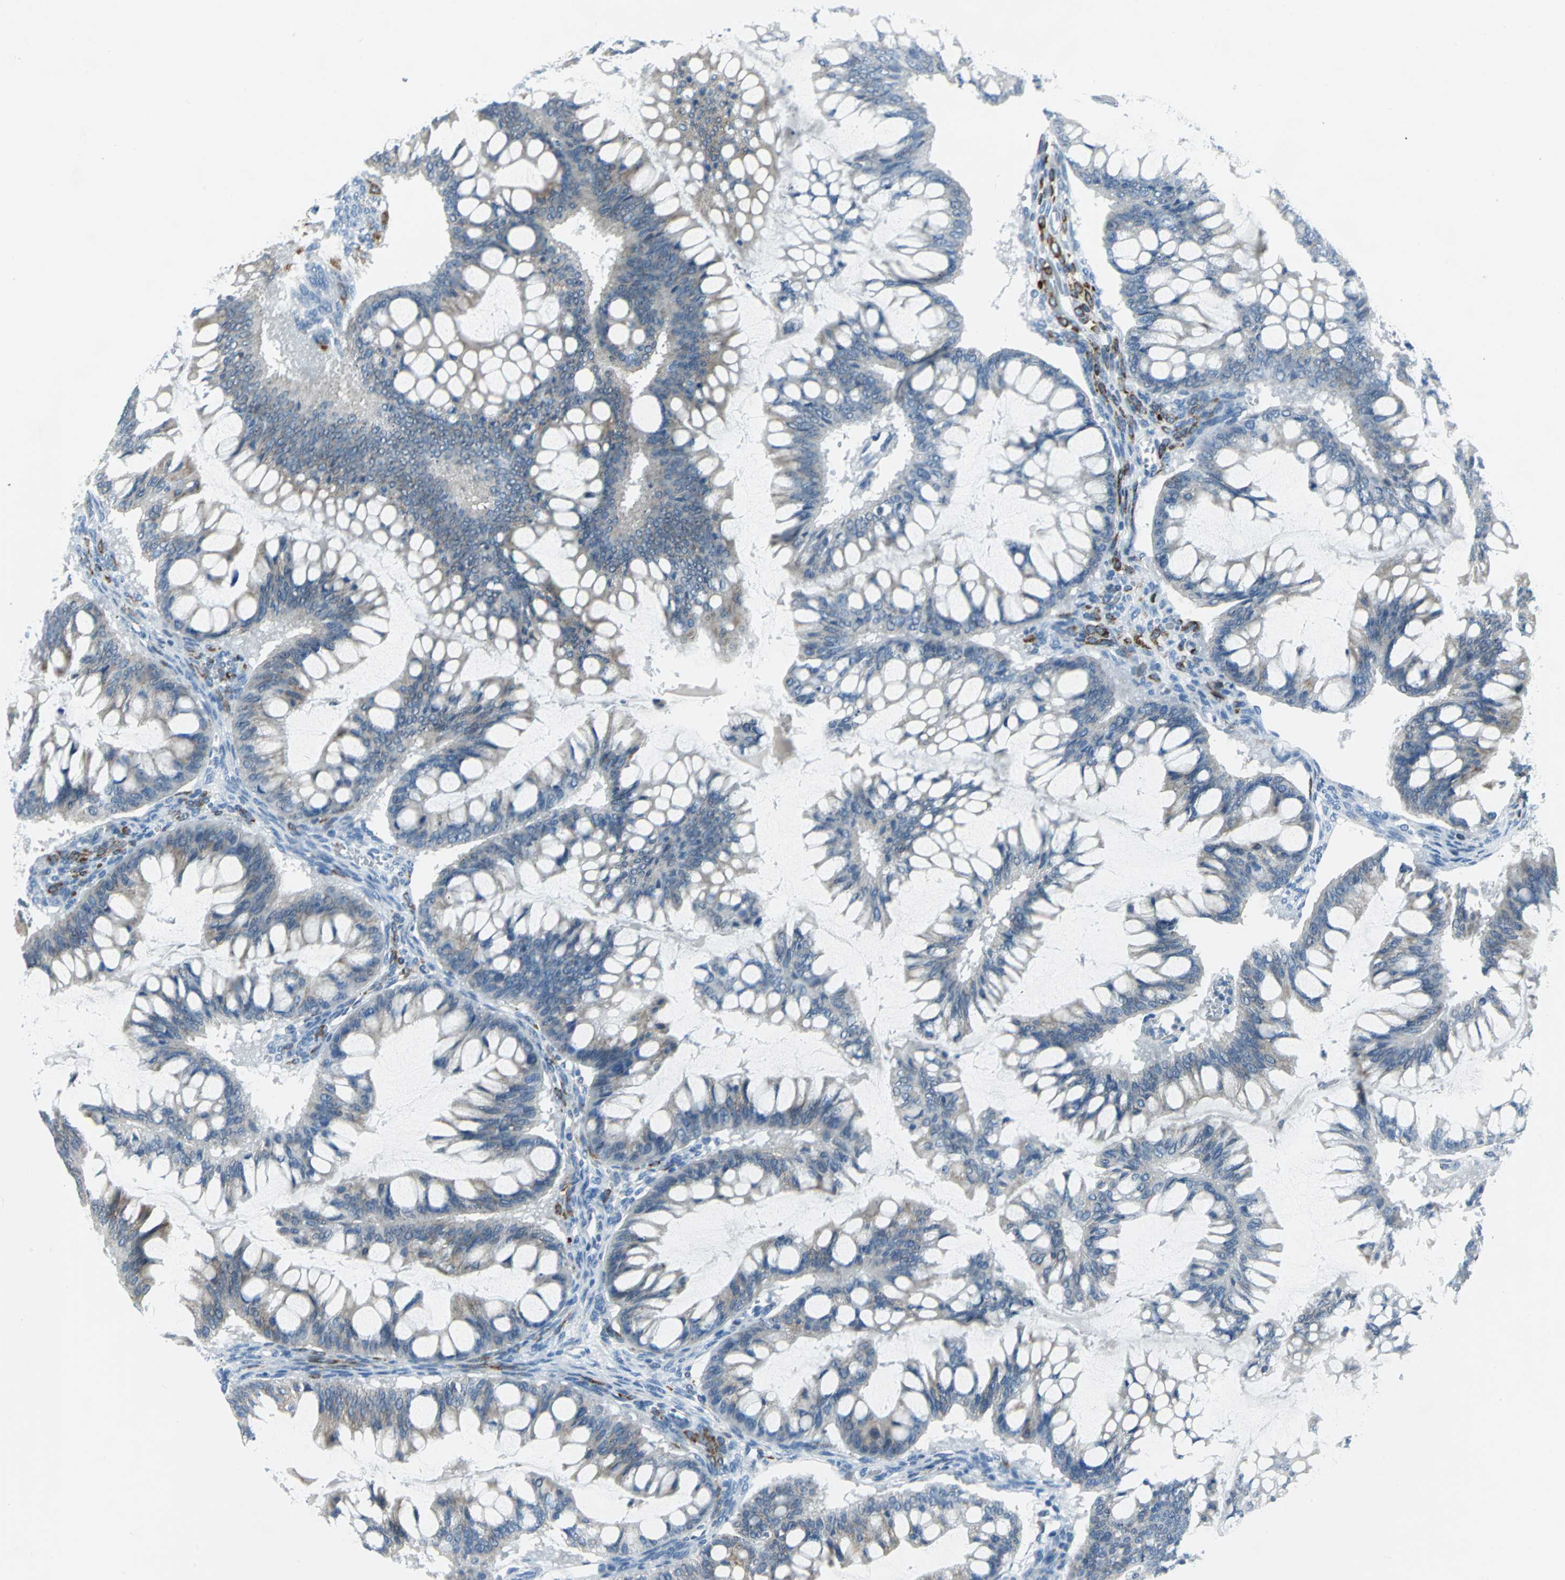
{"staining": {"intensity": "weak", "quantity": "25%-75%", "location": "cytoplasmic/membranous"}, "tissue": "ovarian cancer", "cell_type": "Tumor cells", "image_type": "cancer", "snomed": [{"axis": "morphology", "description": "Cystadenocarcinoma, mucinous, NOS"}, {"axis": "topography", "description": "Ovary"}], "caption": "Mucinous cystadenocarcinoma (ovarian) stained with IHC exhibits weak cytoplasmic/membranous staining in approximately 25%-75% of tumor cells.", "gene": "CYB5A", "patient": {"sex": "female", "age": 73}}